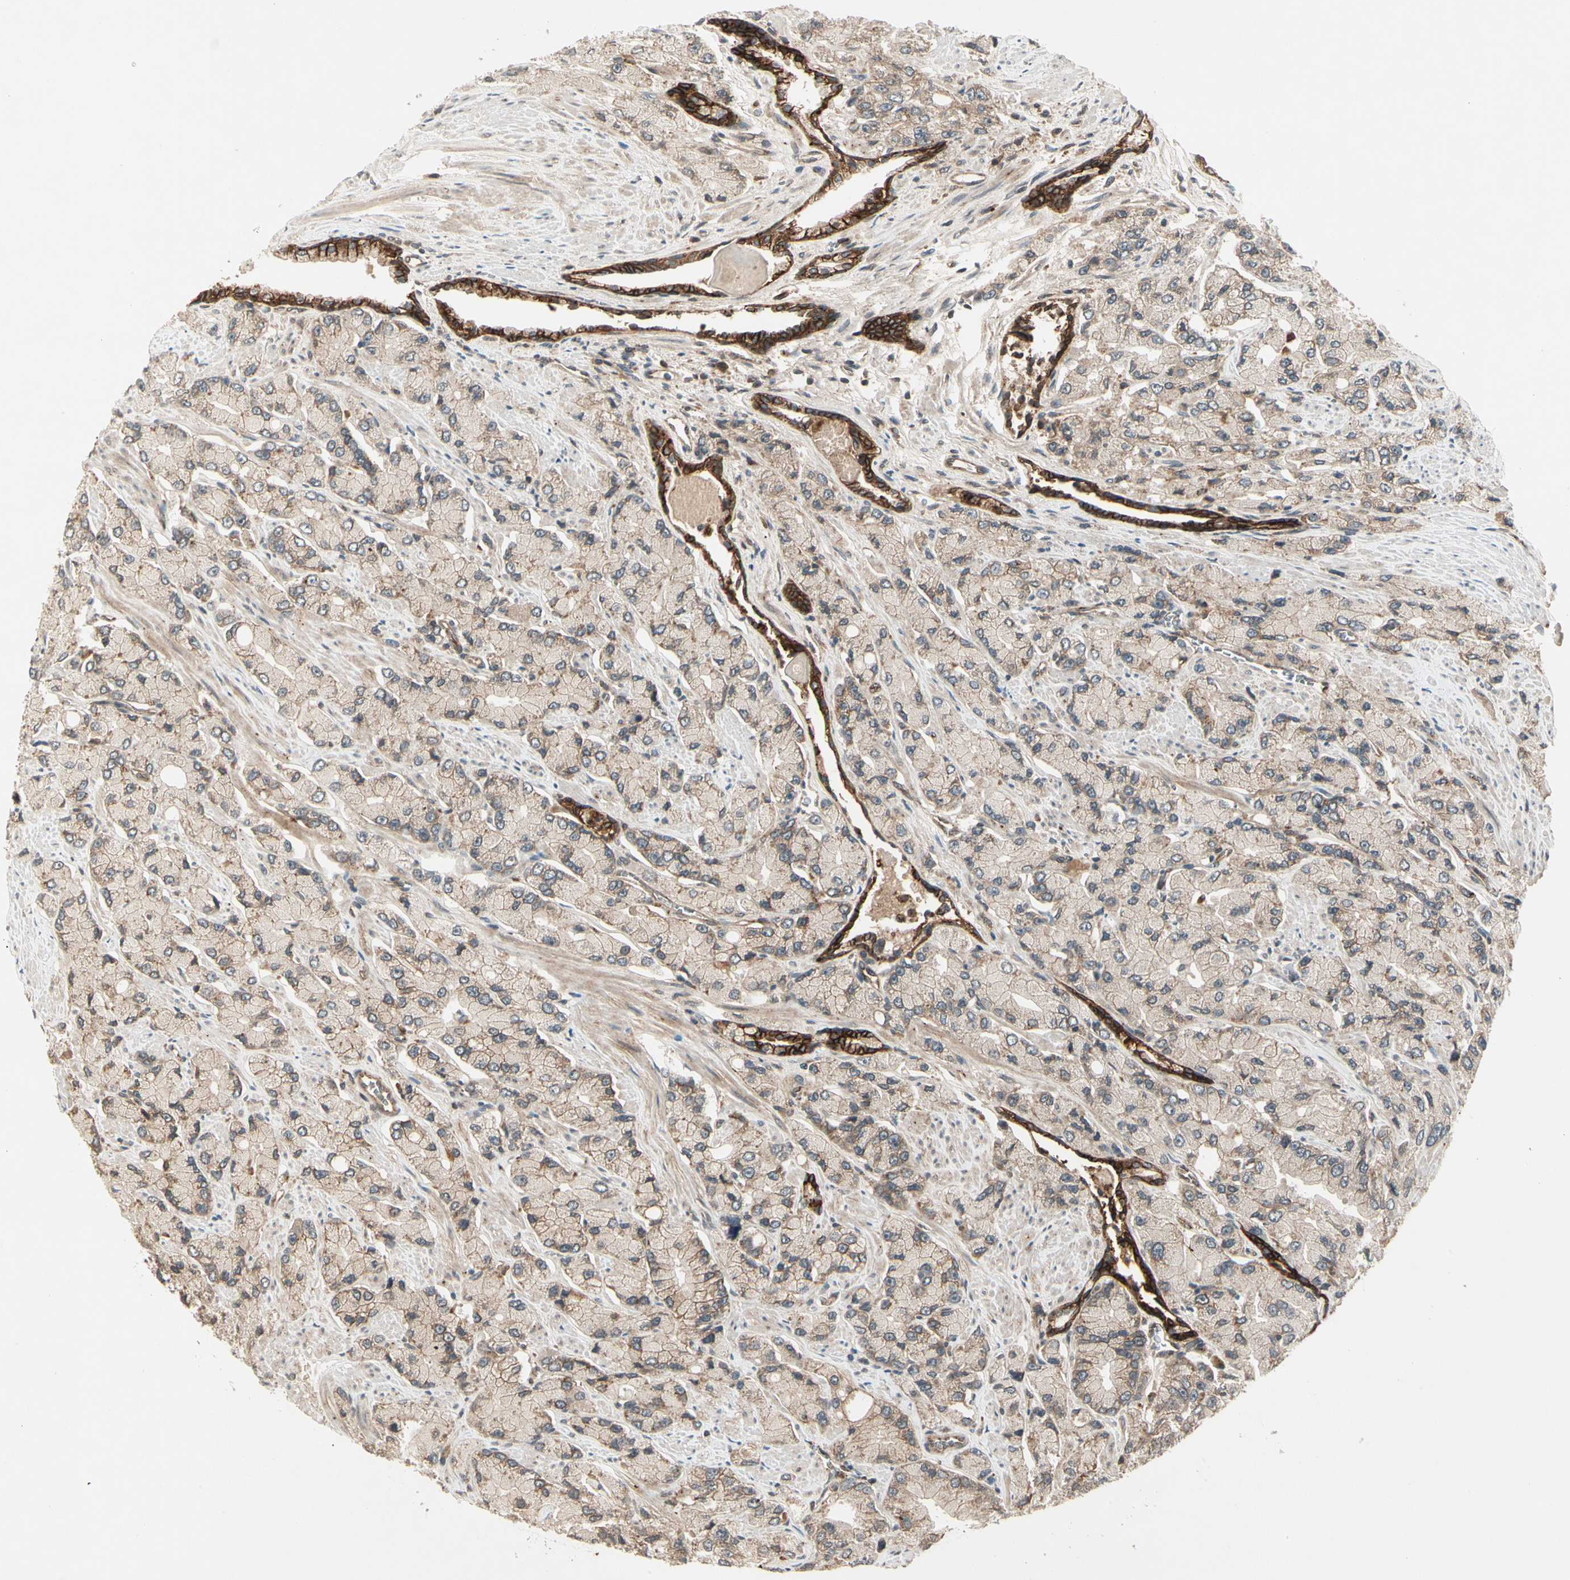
{"staining": {"intensity": "negative", "quantity": "none", "location": "none"}, "tissue": "prostate cancer", "cell_type": "Tumor cells", "image_type": "cancer", "snomed": [{"axis": "morphology", "description": "Adenocarcinoma, High grade"}, {"axis": "topography", "description": "Prostate"}], "caption": "The micrograph demonstrates no staining of tumor cells in prostate cancer.", "gene": "FLOT1", "patient": {"sex": "male", "age": 58}}